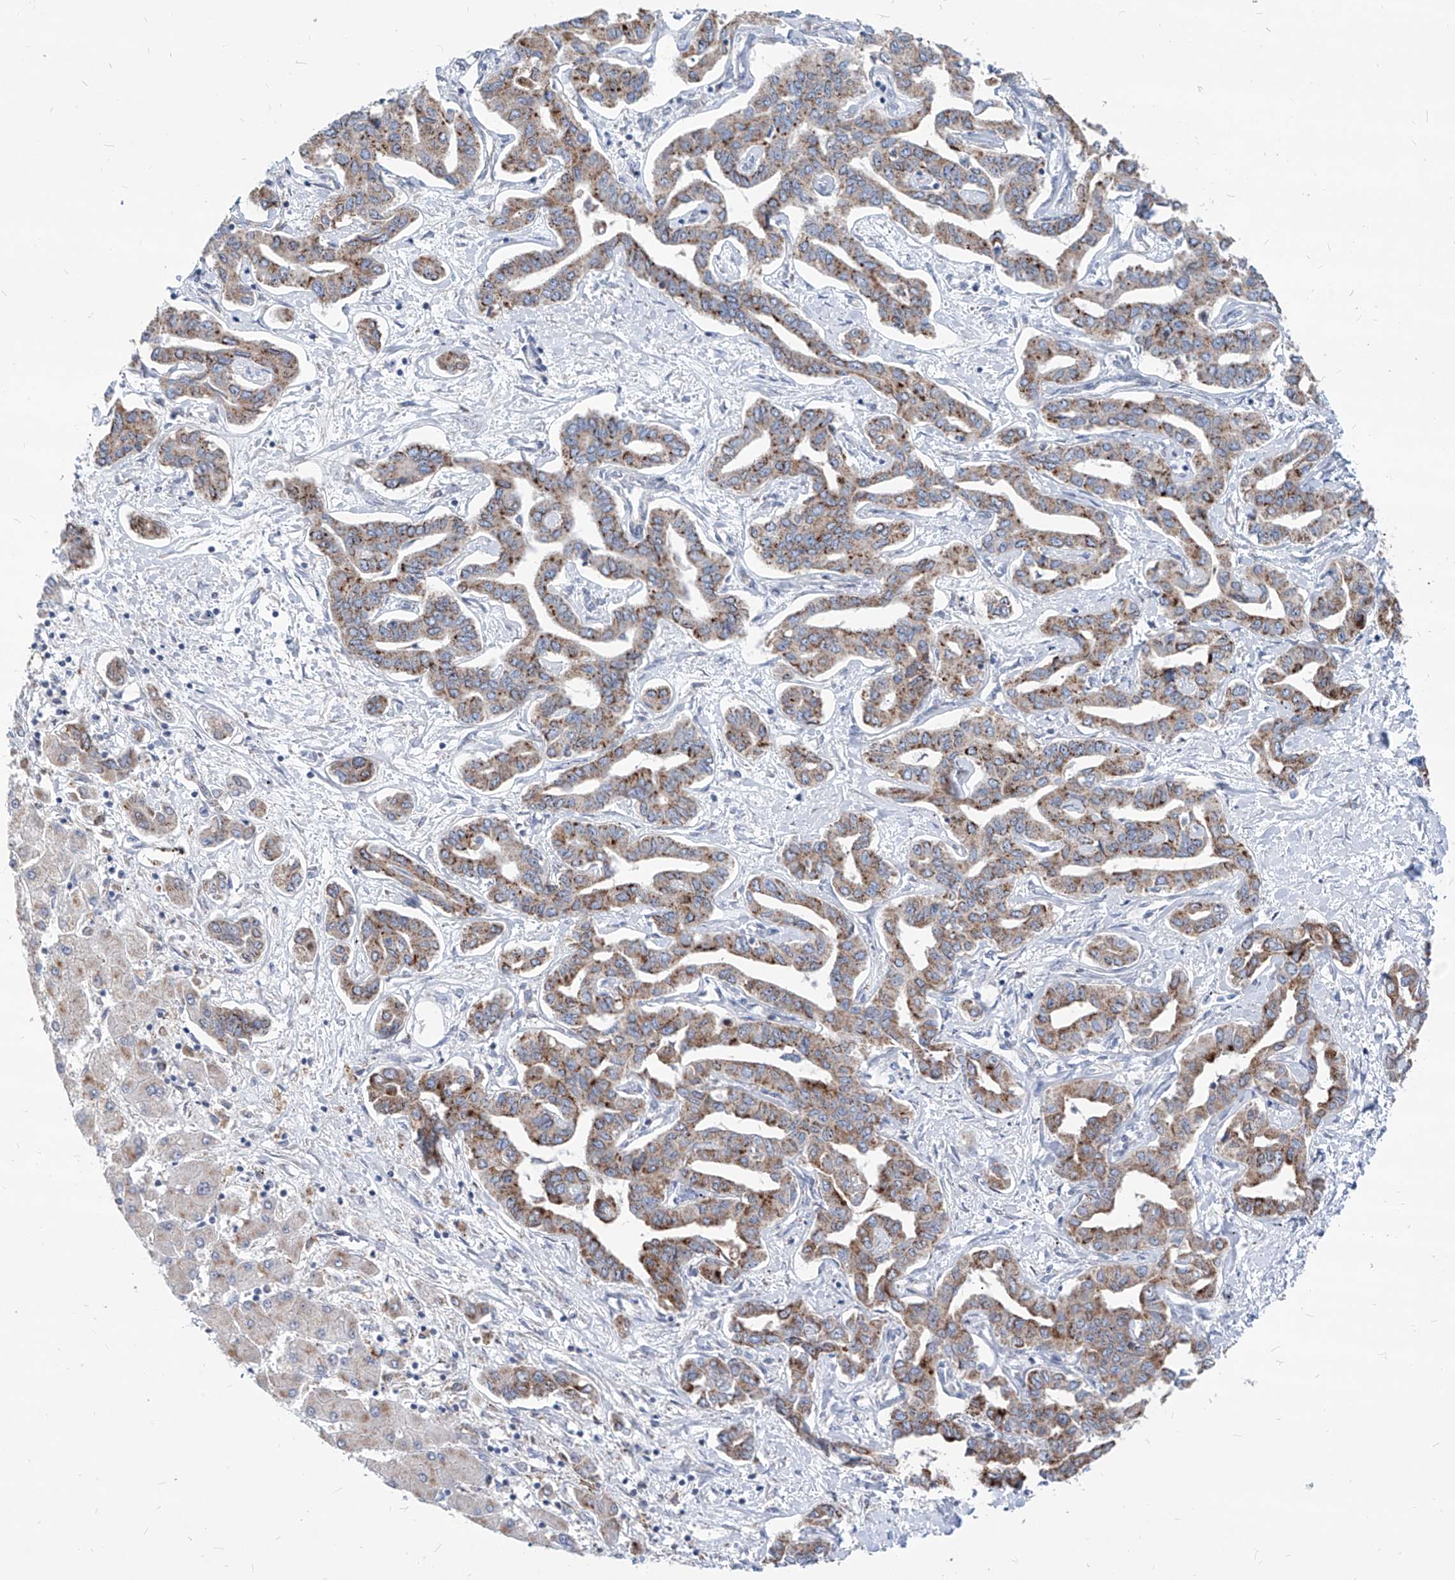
{"staining": {"intensity": "moderate", "quantity": ">75%", "location": "cytoplasmic/membranous"}, "tissue": "liver cancer", "cell_type": "Tumor cells", "image_type": "cancer", "snomed": [{"axis": "morphology", "description": "Cholangiocarcinoma"}, {"axis": "topography", "description": "Liver"}], "caption": "Liver cancer (cholangiocarcinoma) stained for a protein (brown) demonstrates moderate cytoplasmic/membranous positive staining in approximately >75% of tumor cells.", "gene": "AGPS", "patient": {"sex": "male", "age": 59}}